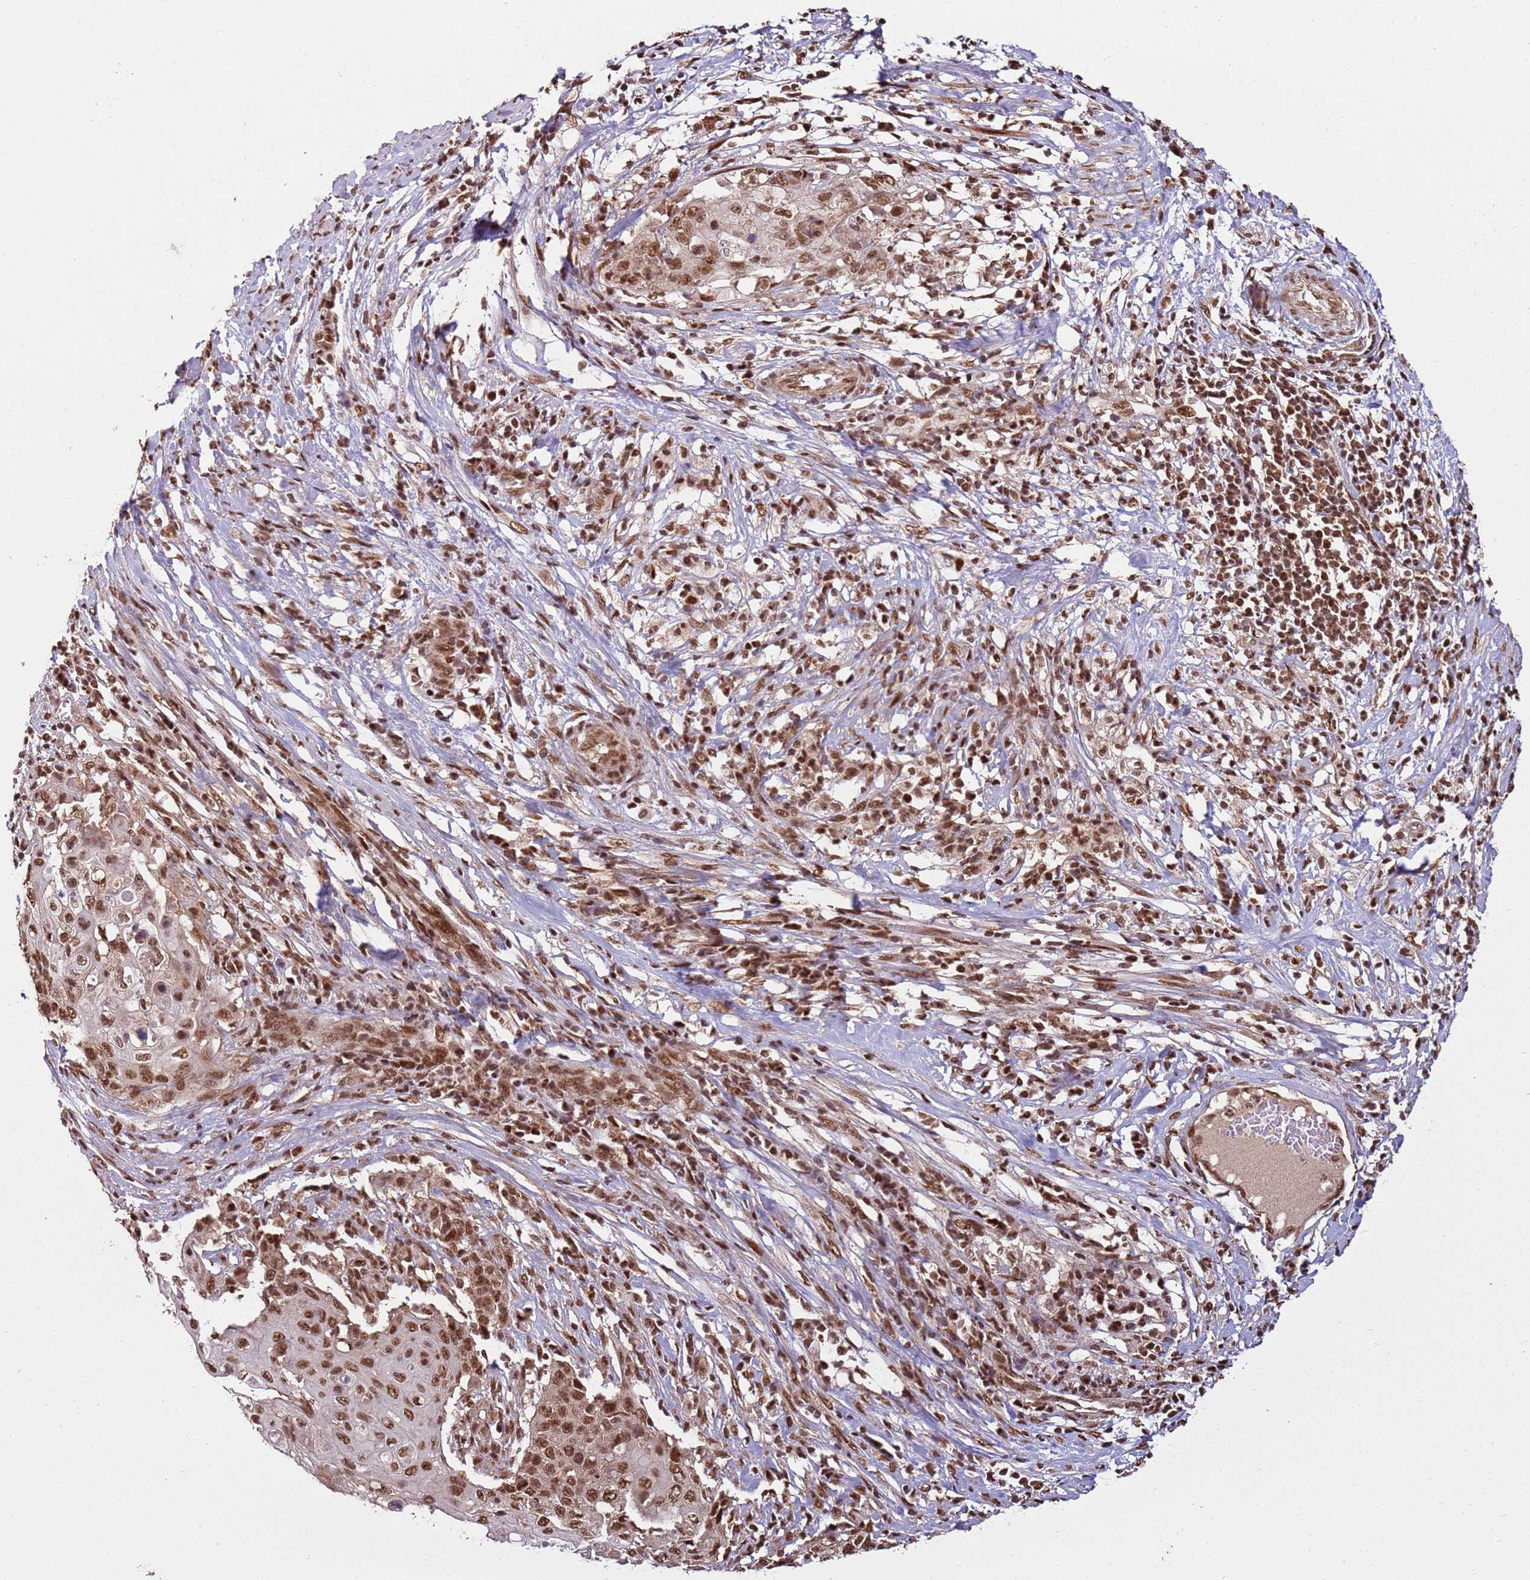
{"staining": {"intensity": "moderate", "quantity": ">75%", "location": "nuclear"}, "tissue": "cervical cancer", "cell_type": "Tumor cells", "image_type": "cancer", "snomed": [{"axis": "morphology", "description": "Squamous cell carcinoma, NOS"}, {"axis": "topography", "description": "Cervix"}], "caption": "A brown stain labels moderate nuclear staining of a protein in human cervical squamous cell carcinoma tumor cells. Using DAB (3,3'-diaminobenzidine) (brown) and hematoxylin (blue) stains, captured at high magnification using brightfield microscopy.", "gene": "ZBTB12", "patient": {"sex": "female", "age": 39}}